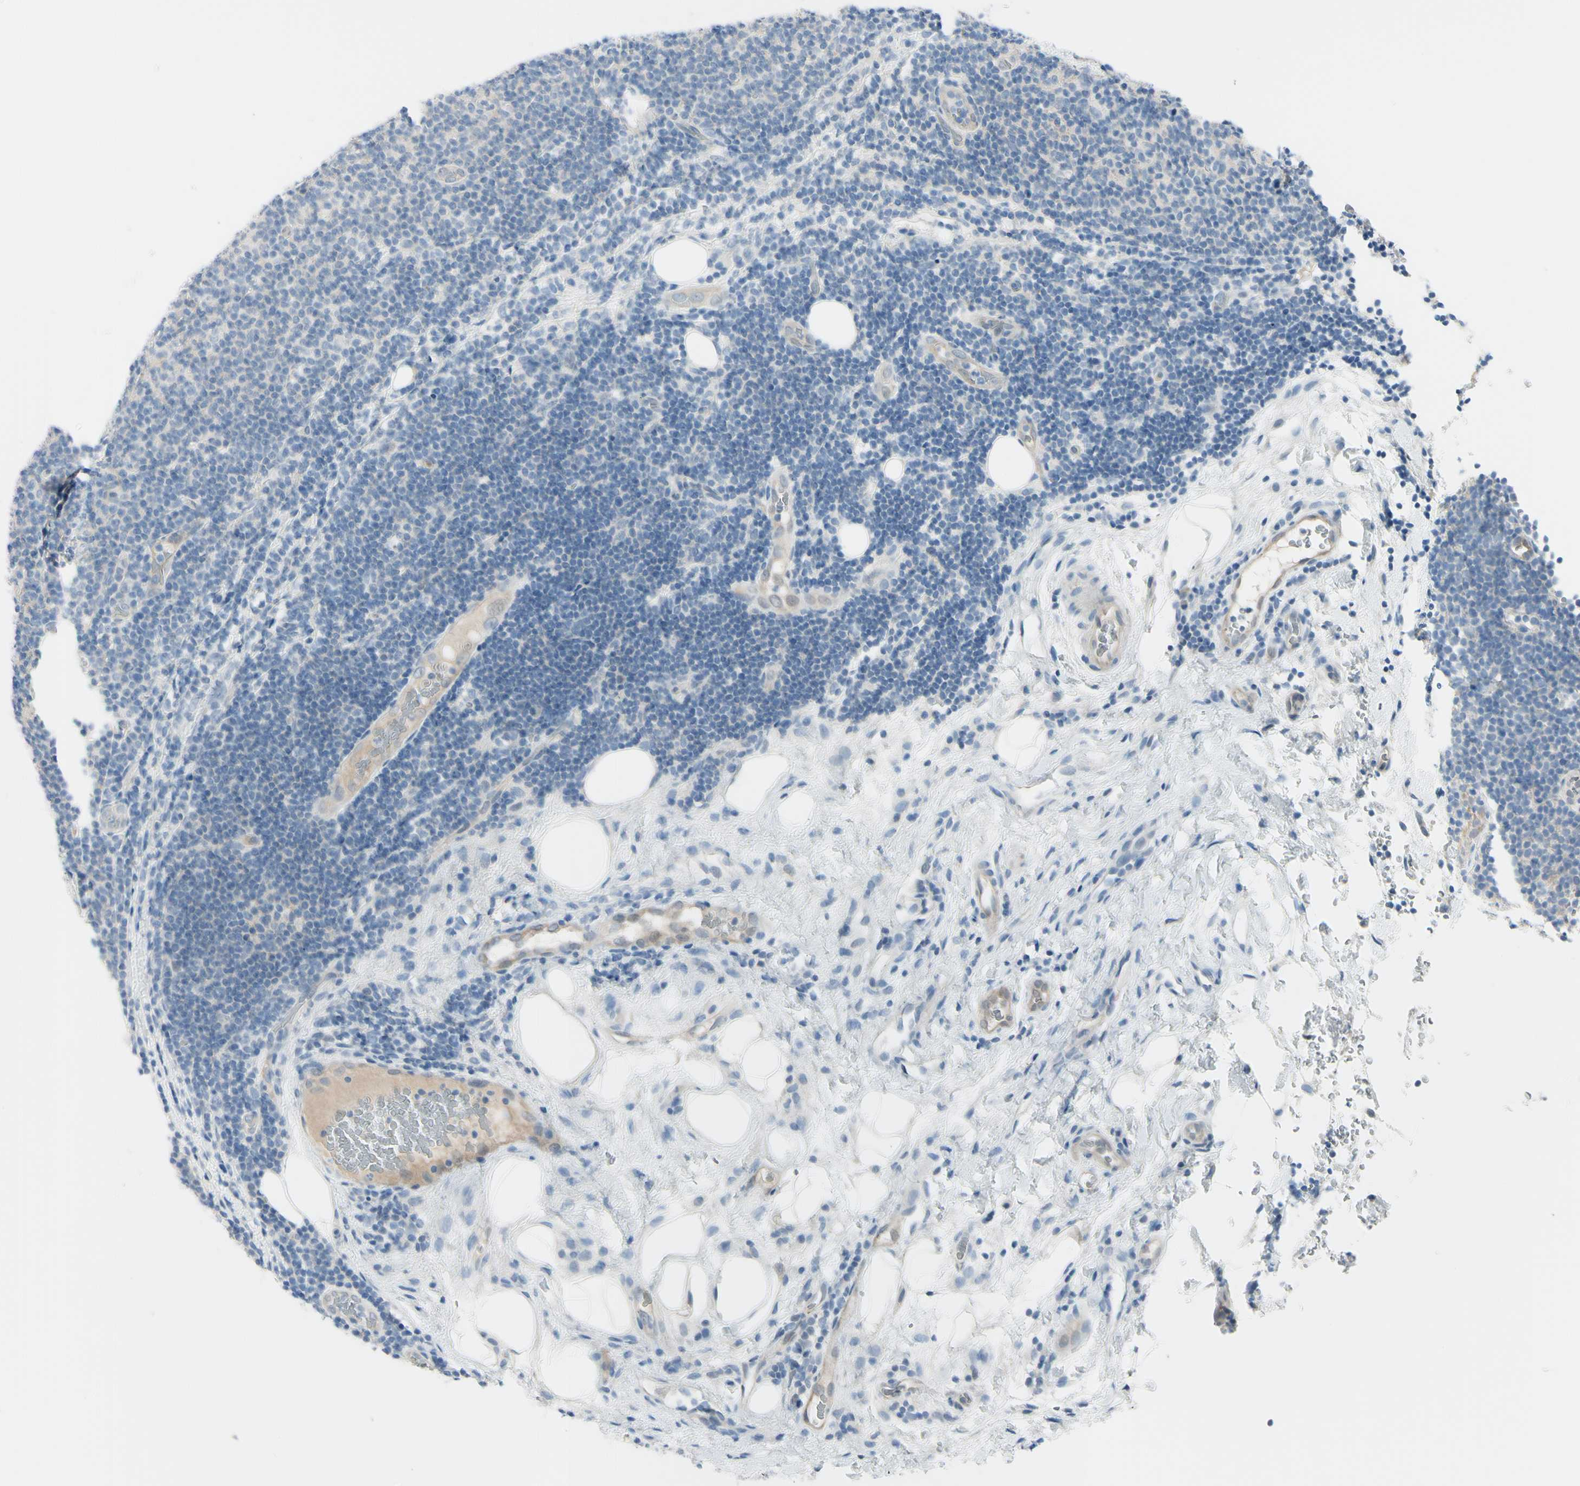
{"staining": {"intensity": "negative", "quantity": "none", "location": "none"}, "tissue": "lymphoma", "cell_type": "Tumor cells", "image_type": "cancer", "snomed": [{"axis": "morphology", "description": "Malignant lymphoma, non-Hodgkin's type, Low grade"}, {"axis": "topography", "description": "Lymph node"}], "caption": "An immunohistochemistry (IHC) photomicrograph of low-grade malignant lymphoma, non-Hodgkin's type is shown. There is no staining in tumor cells of low-grade malignant lymphoma, non-Hodgkin's type.", "gene": "ASB9", "patient": {"sex": "male", "age": 83}}